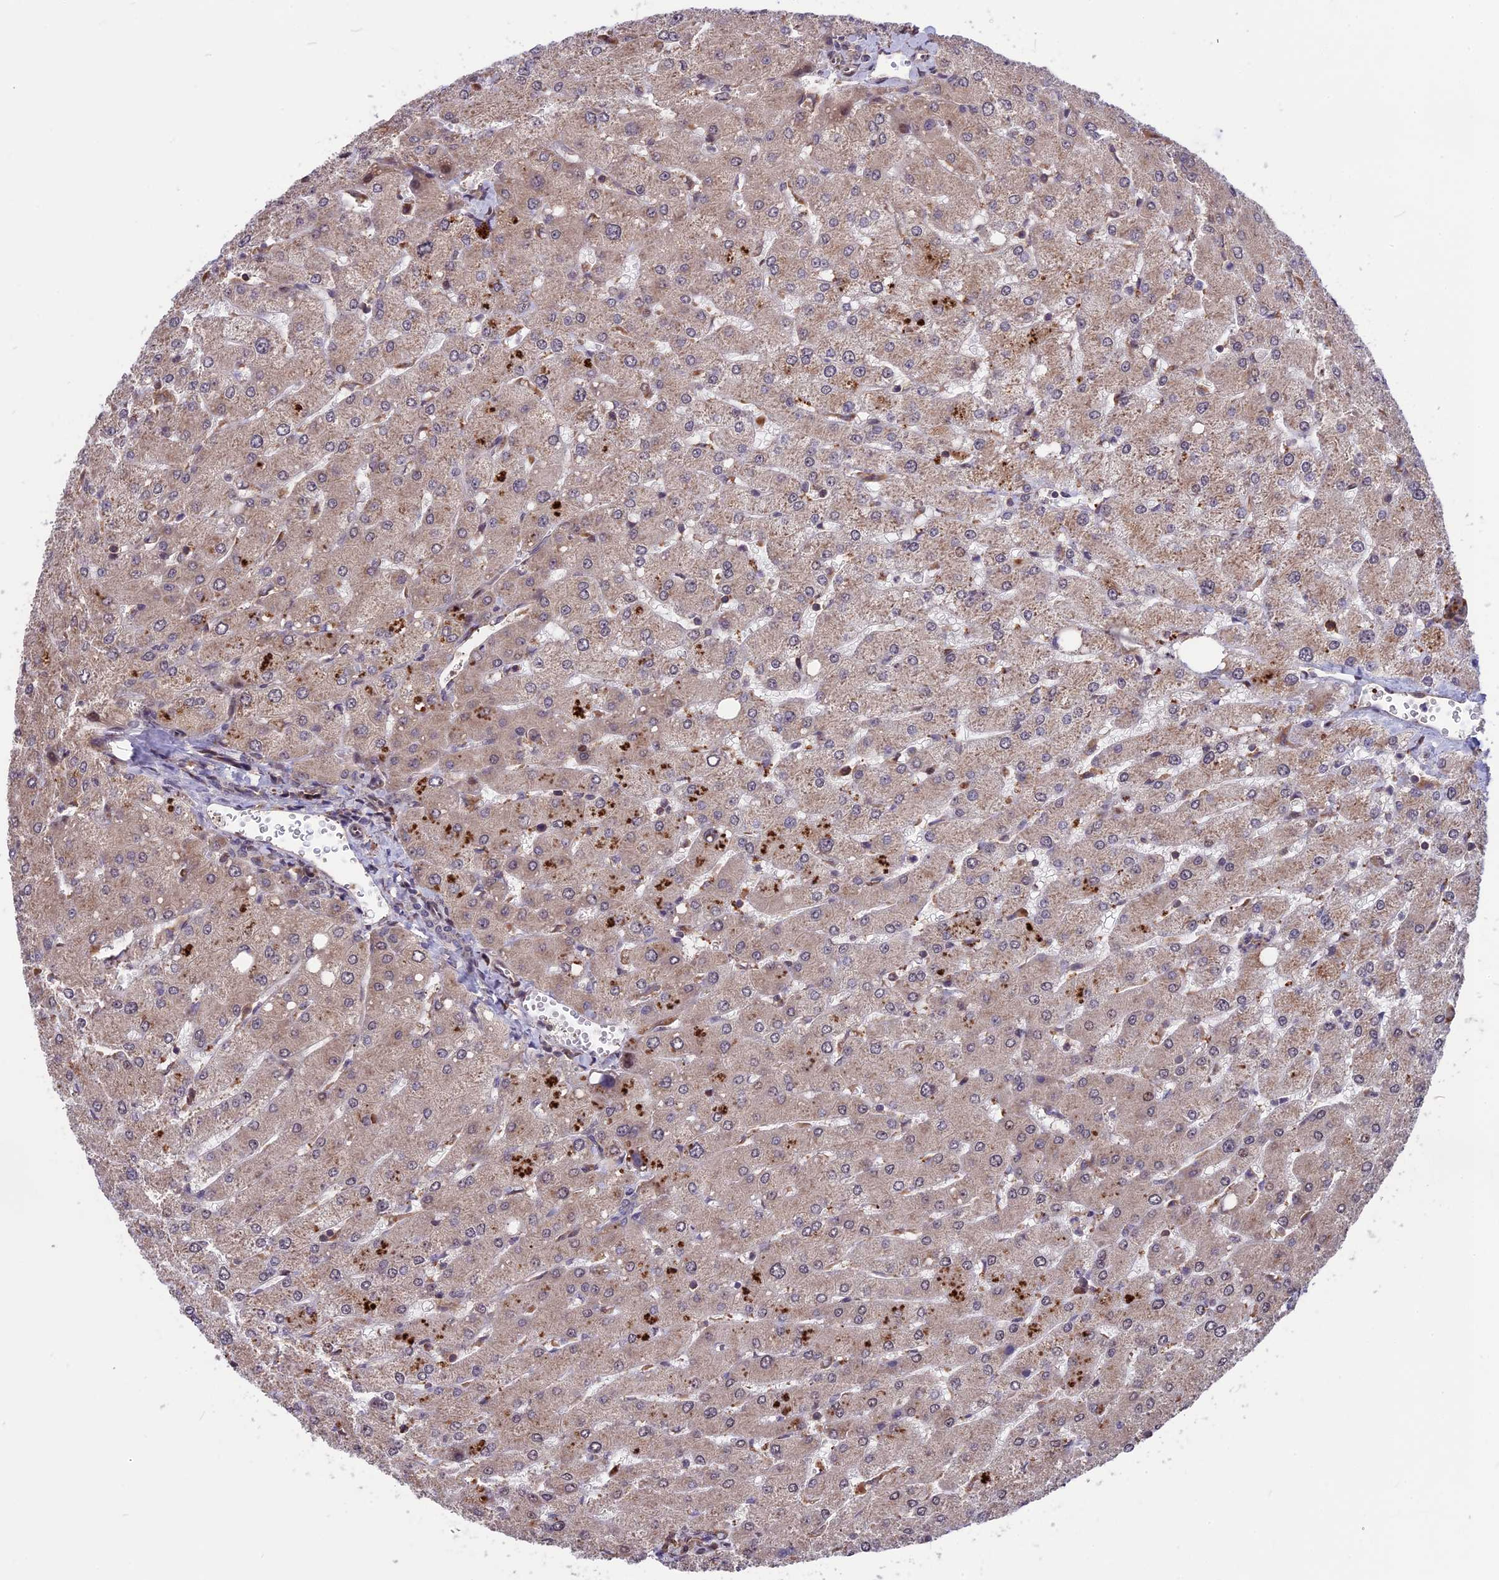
{"staining": {"intensity": "weak", "quantity": ">75%", "location": "cytoplasmic/membranous"}, "tissue": "liver", "cell_type": "Cholangiocytes", "image_type": "normal", "snomed": [{"axis": "morphology", "description": "Normal tissue, NOS"}, {"axis": "topography", "description": "Liver"}], "caption": "The micrograph shows staining of unremarkable liver, revealing weak cytoplasmic/membranous protein expression (brown color) within cholangiocytes. (Stains: DAB in brown, nuclei in blue, Microscopy: brightfield microscopy at high magnification).", "gene": "ZNF598", "patient": {"sex": "male", "age": 55}}